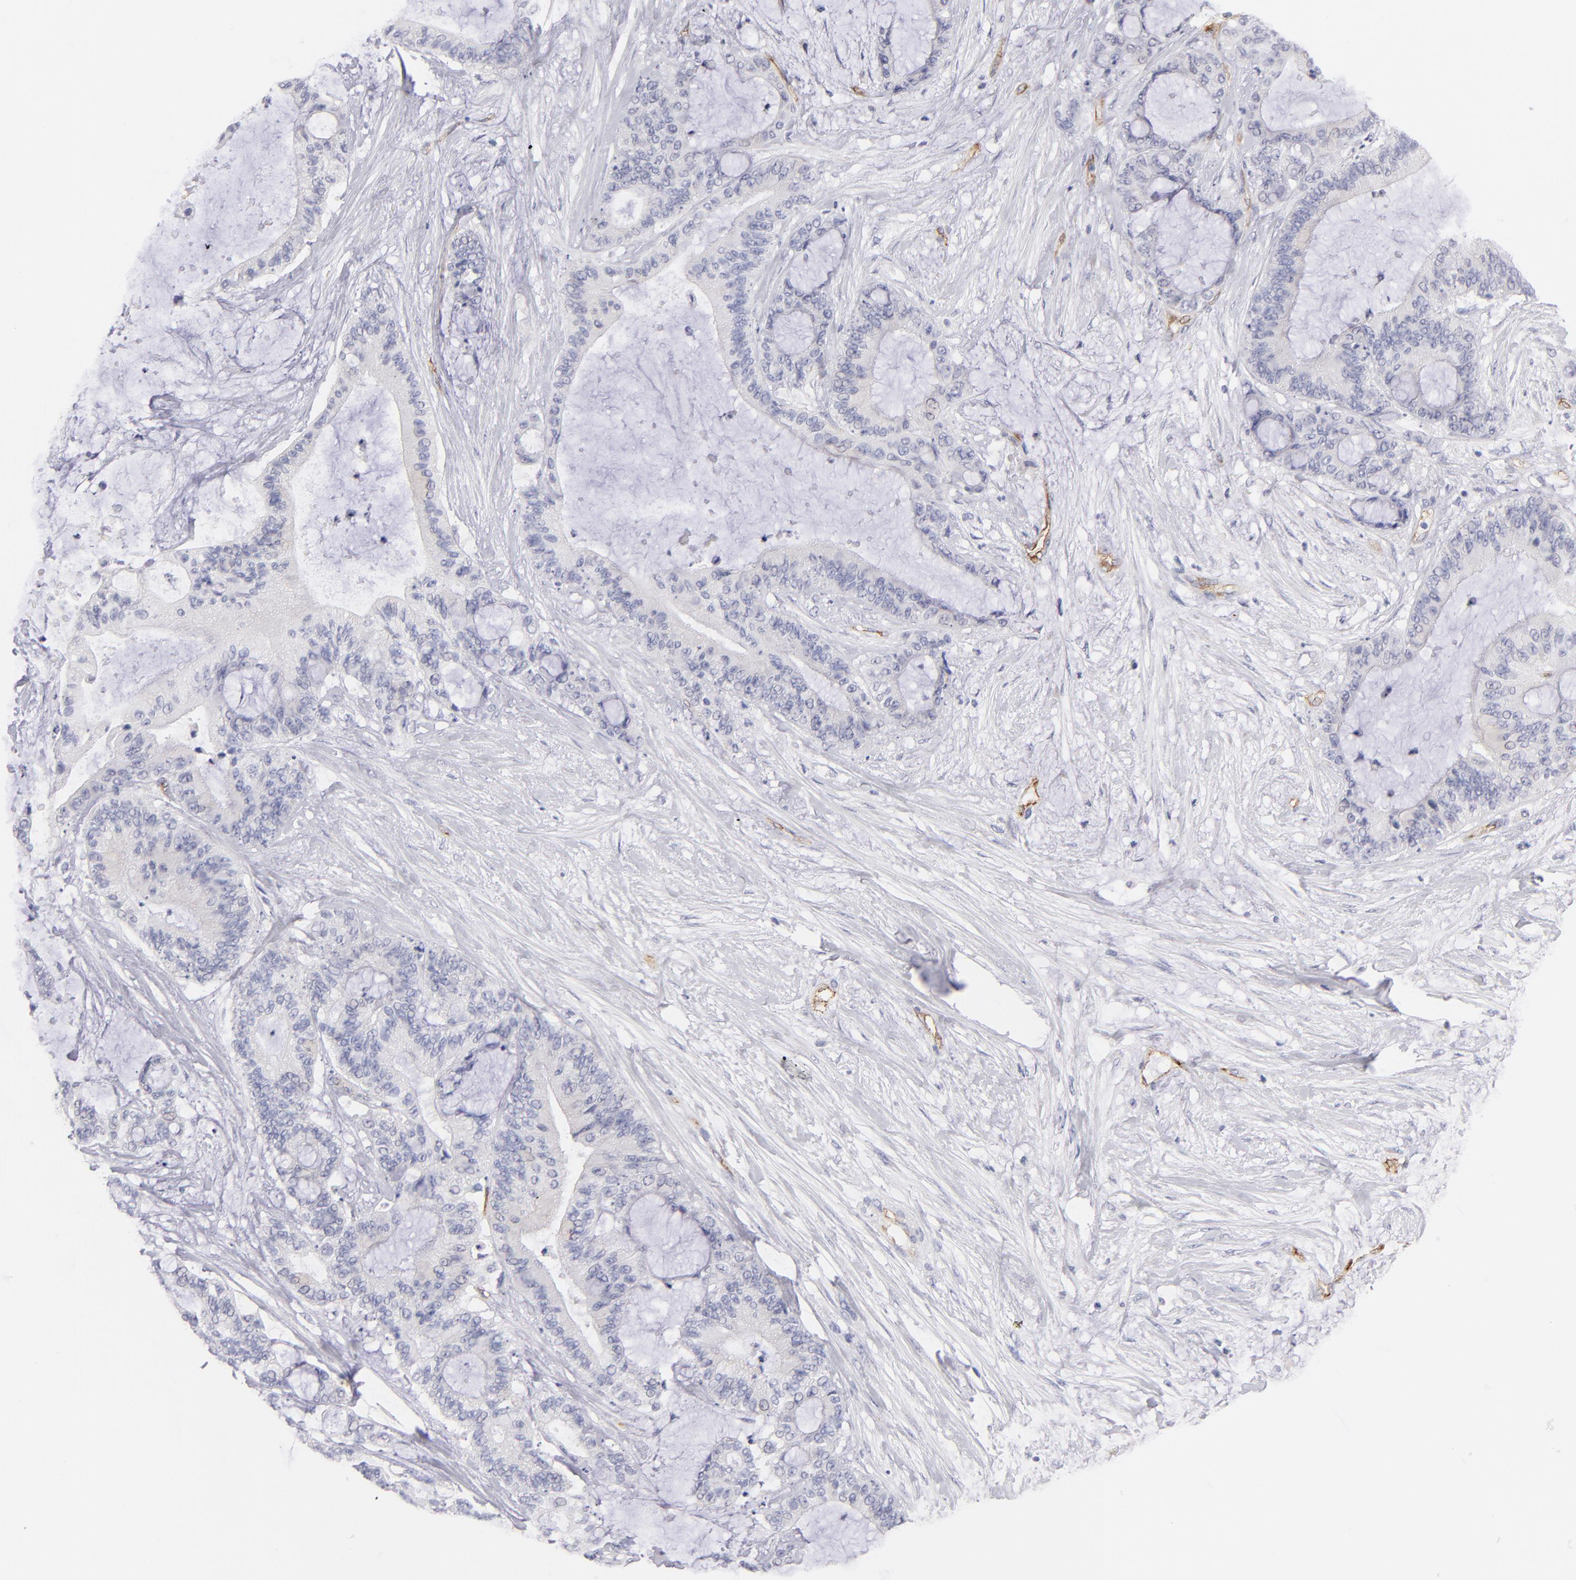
{"staining": {"intensity": "negative", "quantity": "none", "location": "none"}, "tissue": "liver cancer", "cell_type": "Tumor cells", "image_type": "cancer", "snomed": [{"axis": "morphology", "description": "Cholangiocarcinoma"}, {"axis": "topography", "description": "Liver"}], "caption": "Image shows no protein positivity in tumor cells of liver cholangiocarcinoma tissue. (Brightfield microscopy of DAB (3,3'-diaminobenzidine) IHC at high magnification).", "gene": "PLVAP", "patient": {"sex": "female", "age": 73}}